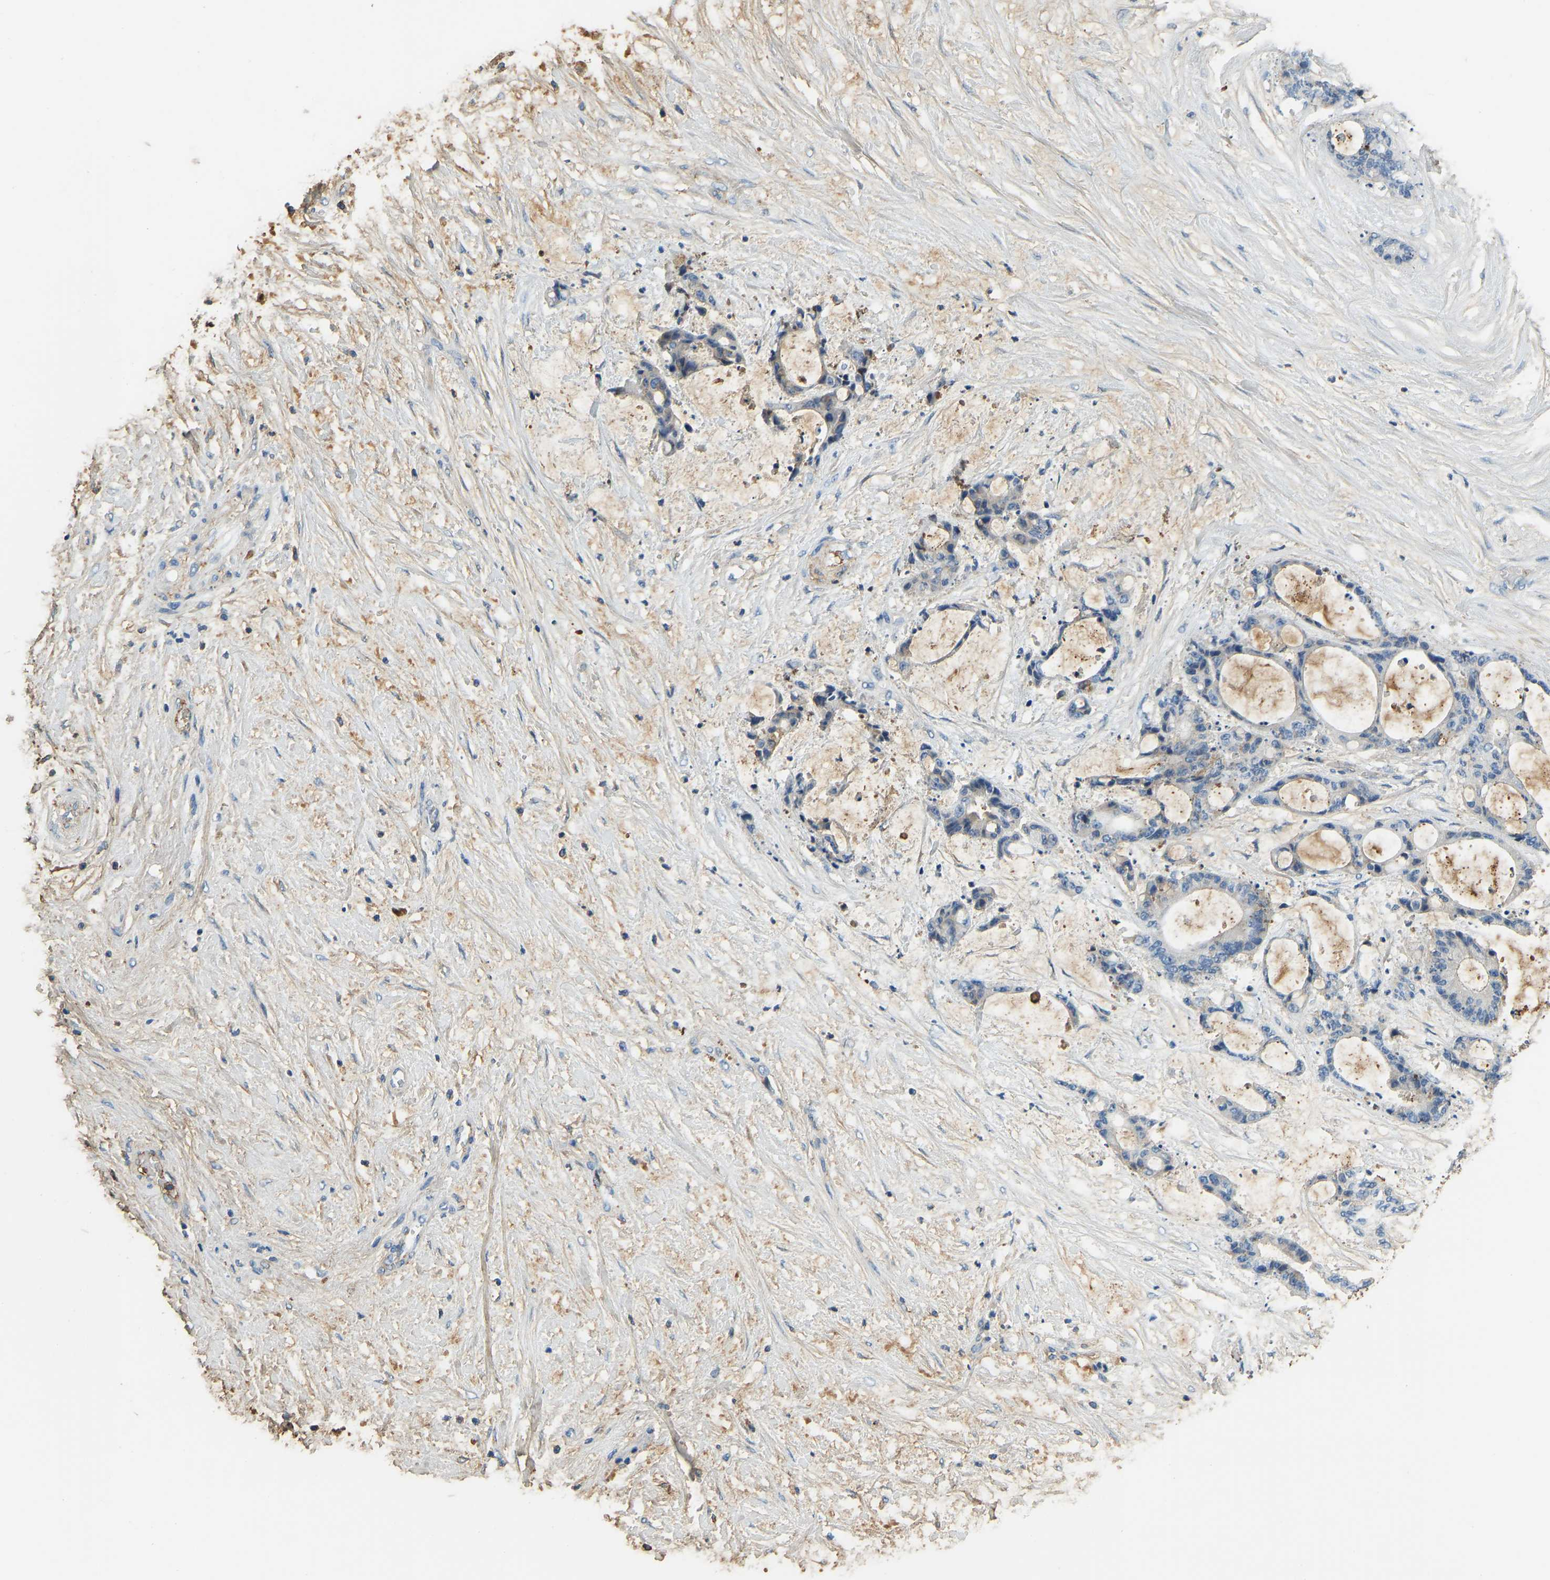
{"staining": {"intensity": "negative", "quantity": "none", "location": "none"}, "tissue": "liver cancer", "cell_type": "Tumor cells", "image_type": "cancer", "snomed": [{"axis": "morphology", "description": "Cholangiocarcinoma"}, {"axis": "topography", "description": "Liver"}], "caption": "This micrograph is of liver cholangiocarcinoma stained with immunohistochemistry to label a protein in brown with the nuclei are counter-stained blue. There is no positivity in tumor cells.", "gene": "THBS4", "patient": {"sex": "female", "age": 73}}